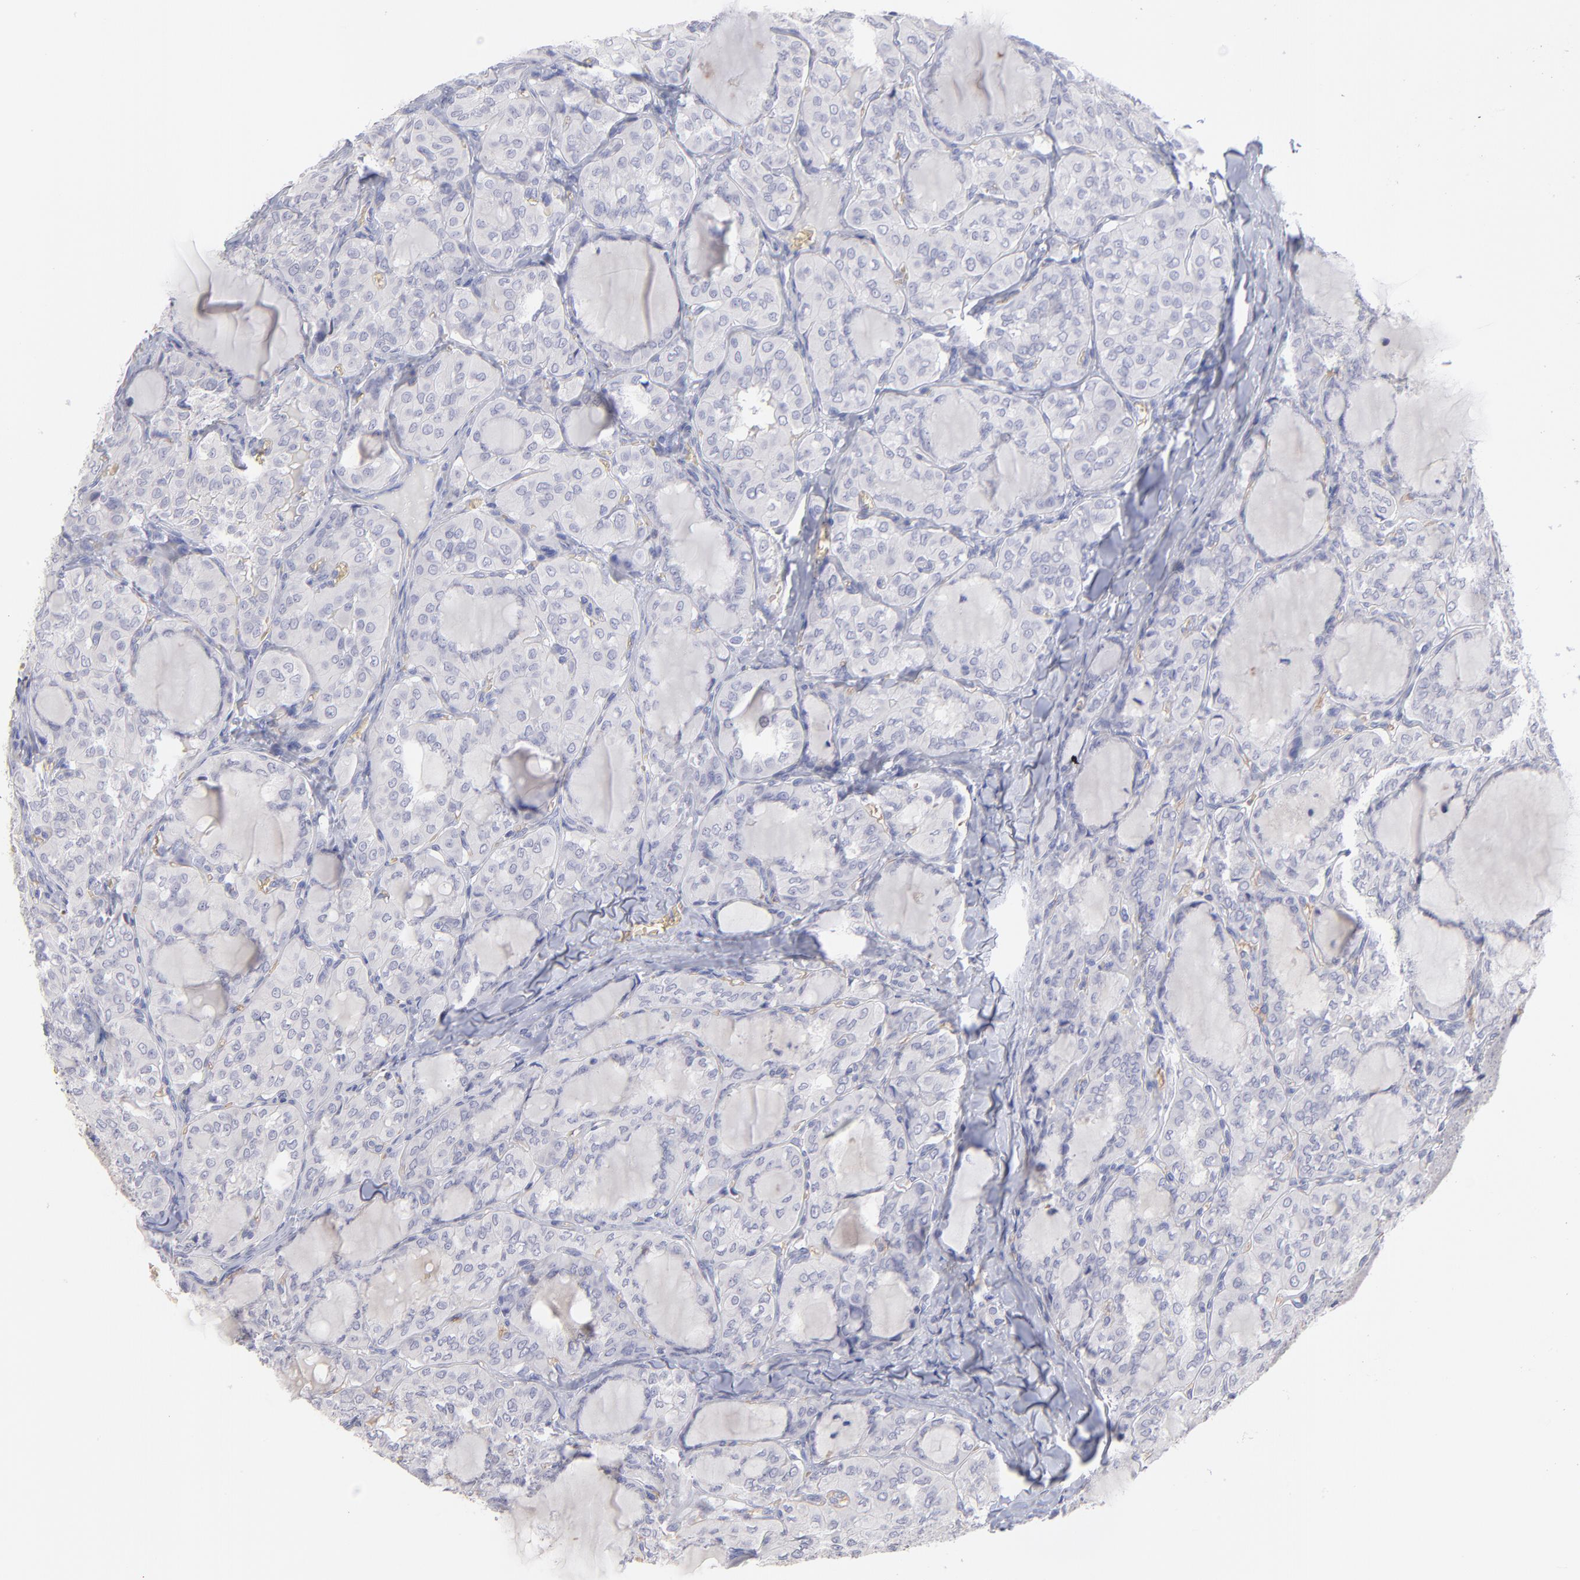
{"staining": {"intensity": "negative", "quantity": "none", "location": "none"}, "tissue": "thyroid cancer", "cell_type": "Tumor cells", "image_type": "cancer", "snomed": [{"axis": "morphology", "description": "Papillary adenocarcinoma, NOS"}, {"axis": "topography", "description": "Thyroid gland"}], "caption": "Tumor cells show no significant positivity in thyroid papillary adenocarcinoma.", "gene": "F13B", "patient": {"sex": "male", "age": 20}}